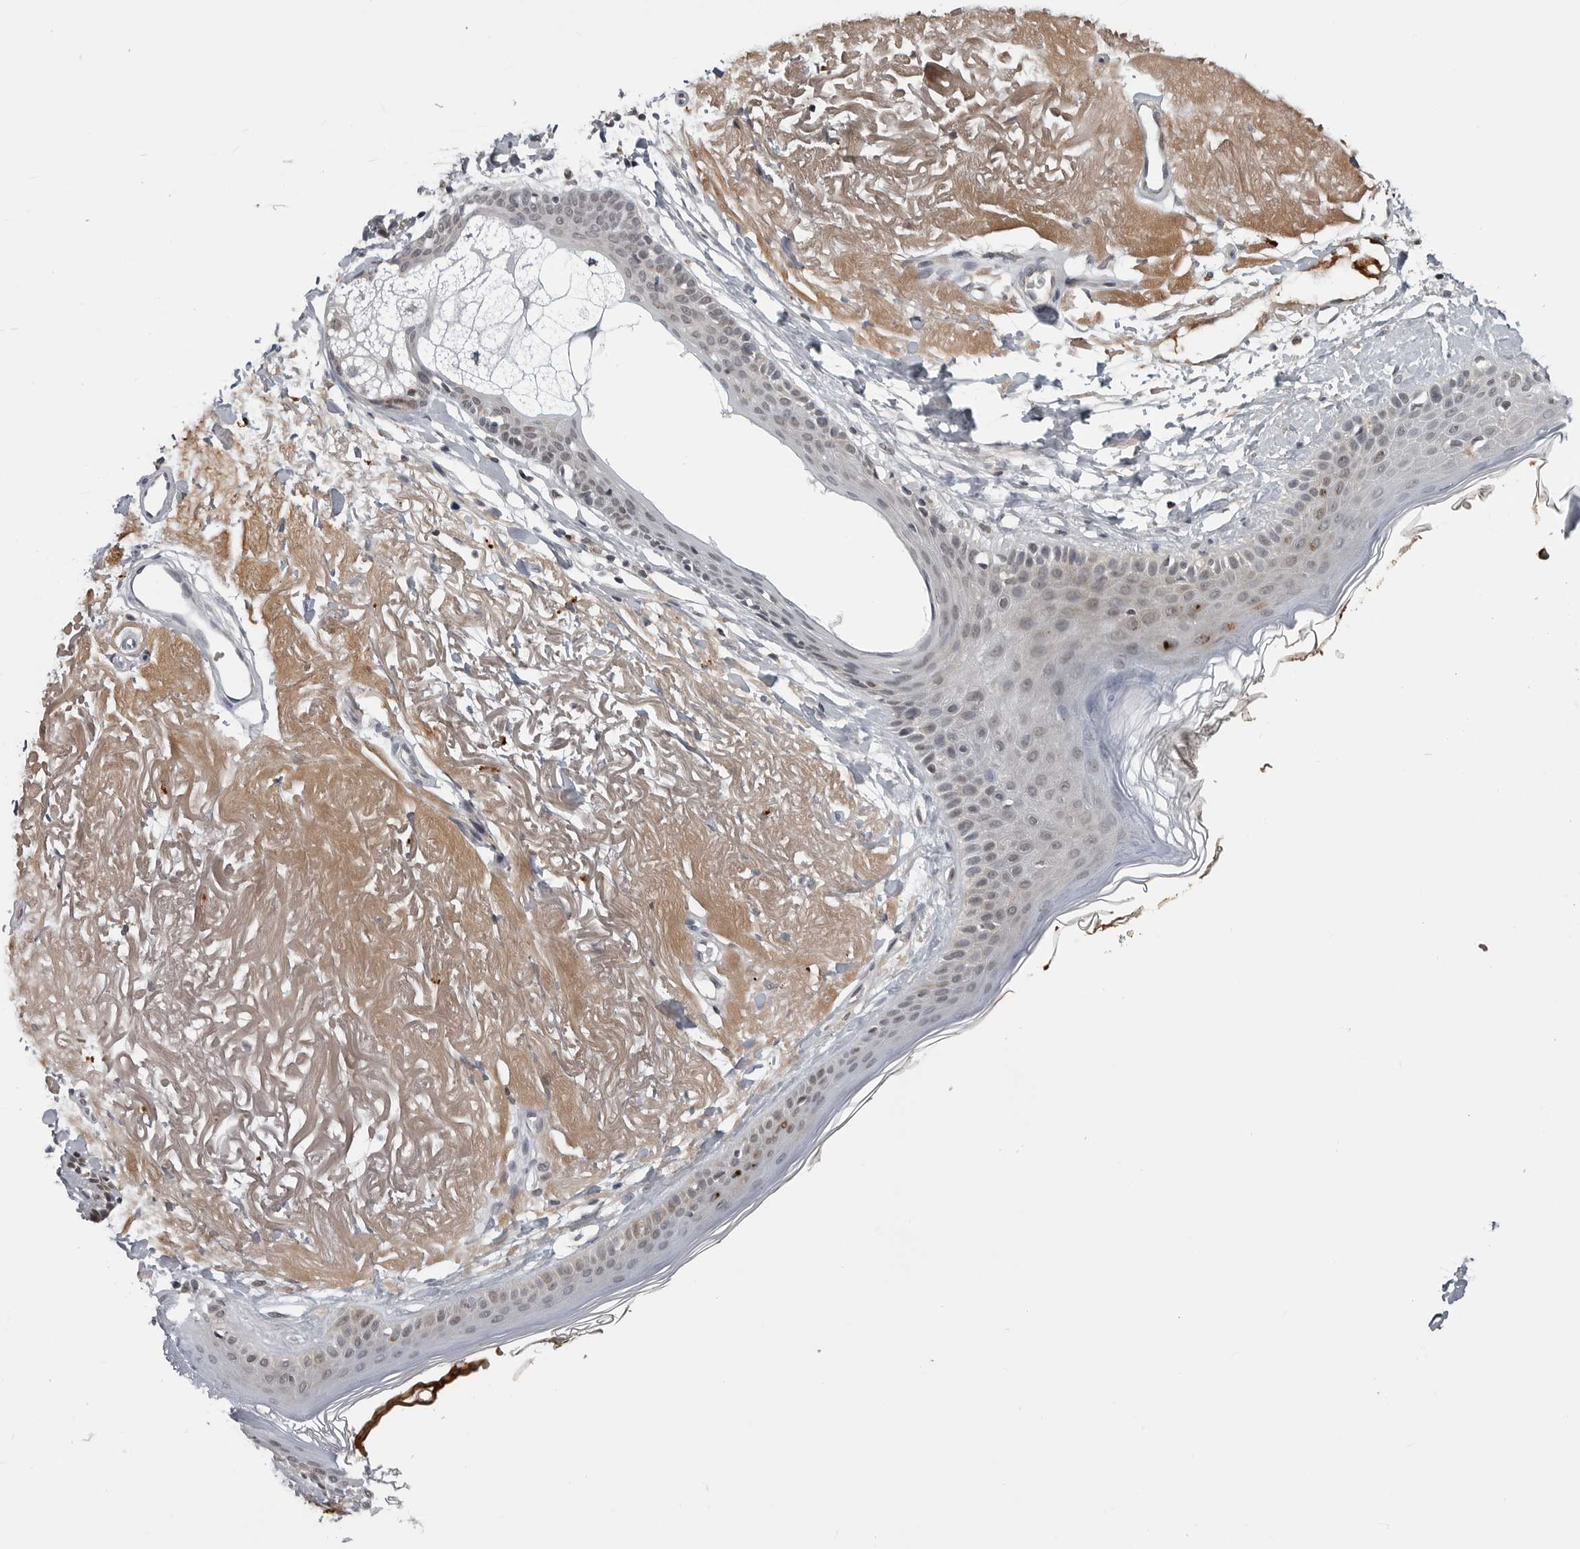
{"staining": {"intensity": "weak", "quantity": "25%-75%", "location": "cytoplasmic/membranous,nuclear"}, "tissue": "skin", "cell_type": "Fibroblasts", "image_type": "normal", "snomed": [{"axis": "morphology", "description": "Normal tissue, NOS"}, {"axis": "topography", "description": "Skin"}, {"axis": "topography", "description": "Skeletal muscle"}], "caption": "IHC of normal skin exhibits low levels of weak cytoplasmic/membranous,nuclear staining in about 25%-75% of fibroblasts. (IHC, brightfield microscopy, high magnification).", "gene": "CXCR5", "patient": {"sex": "male", "age": 83}}